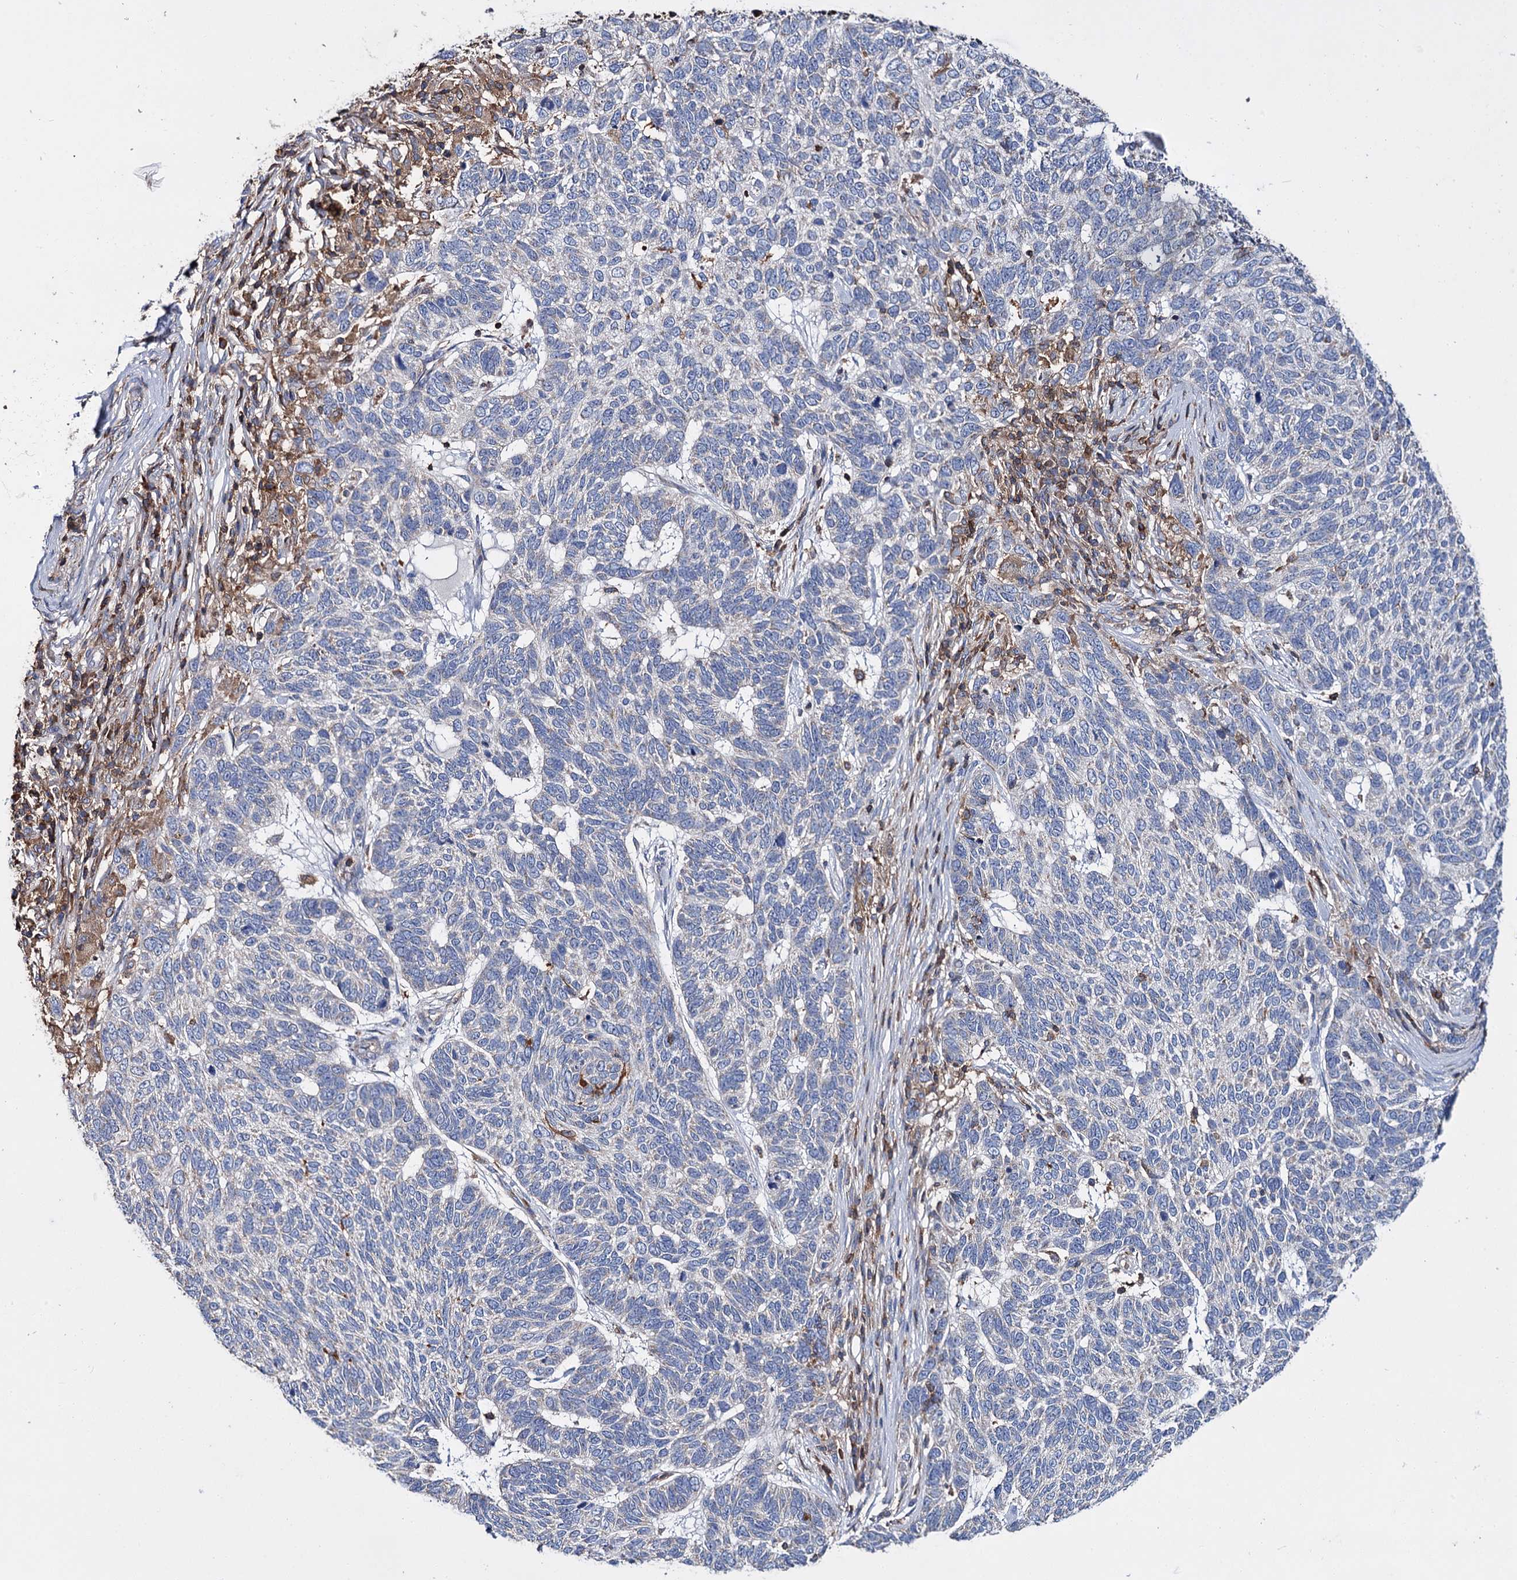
{"staining": {"intensity": "negative", "quantity": "none", "location": "none"}, "tissue": "skin cancer", "cell_type": "Tumor cells", "image_type": "cancer", "snomed": [{"axis": "morphology", "description": "Basal cell carcinoma"}, {"axis": "topography", "description": "Skin"}], "caption": "The histopathology image shows no significant staining in tumor cells of skin cancer (basal cell carcinoma).", "gene": "UBASH3B", "patient": {"sex": "female", "age": 65}}